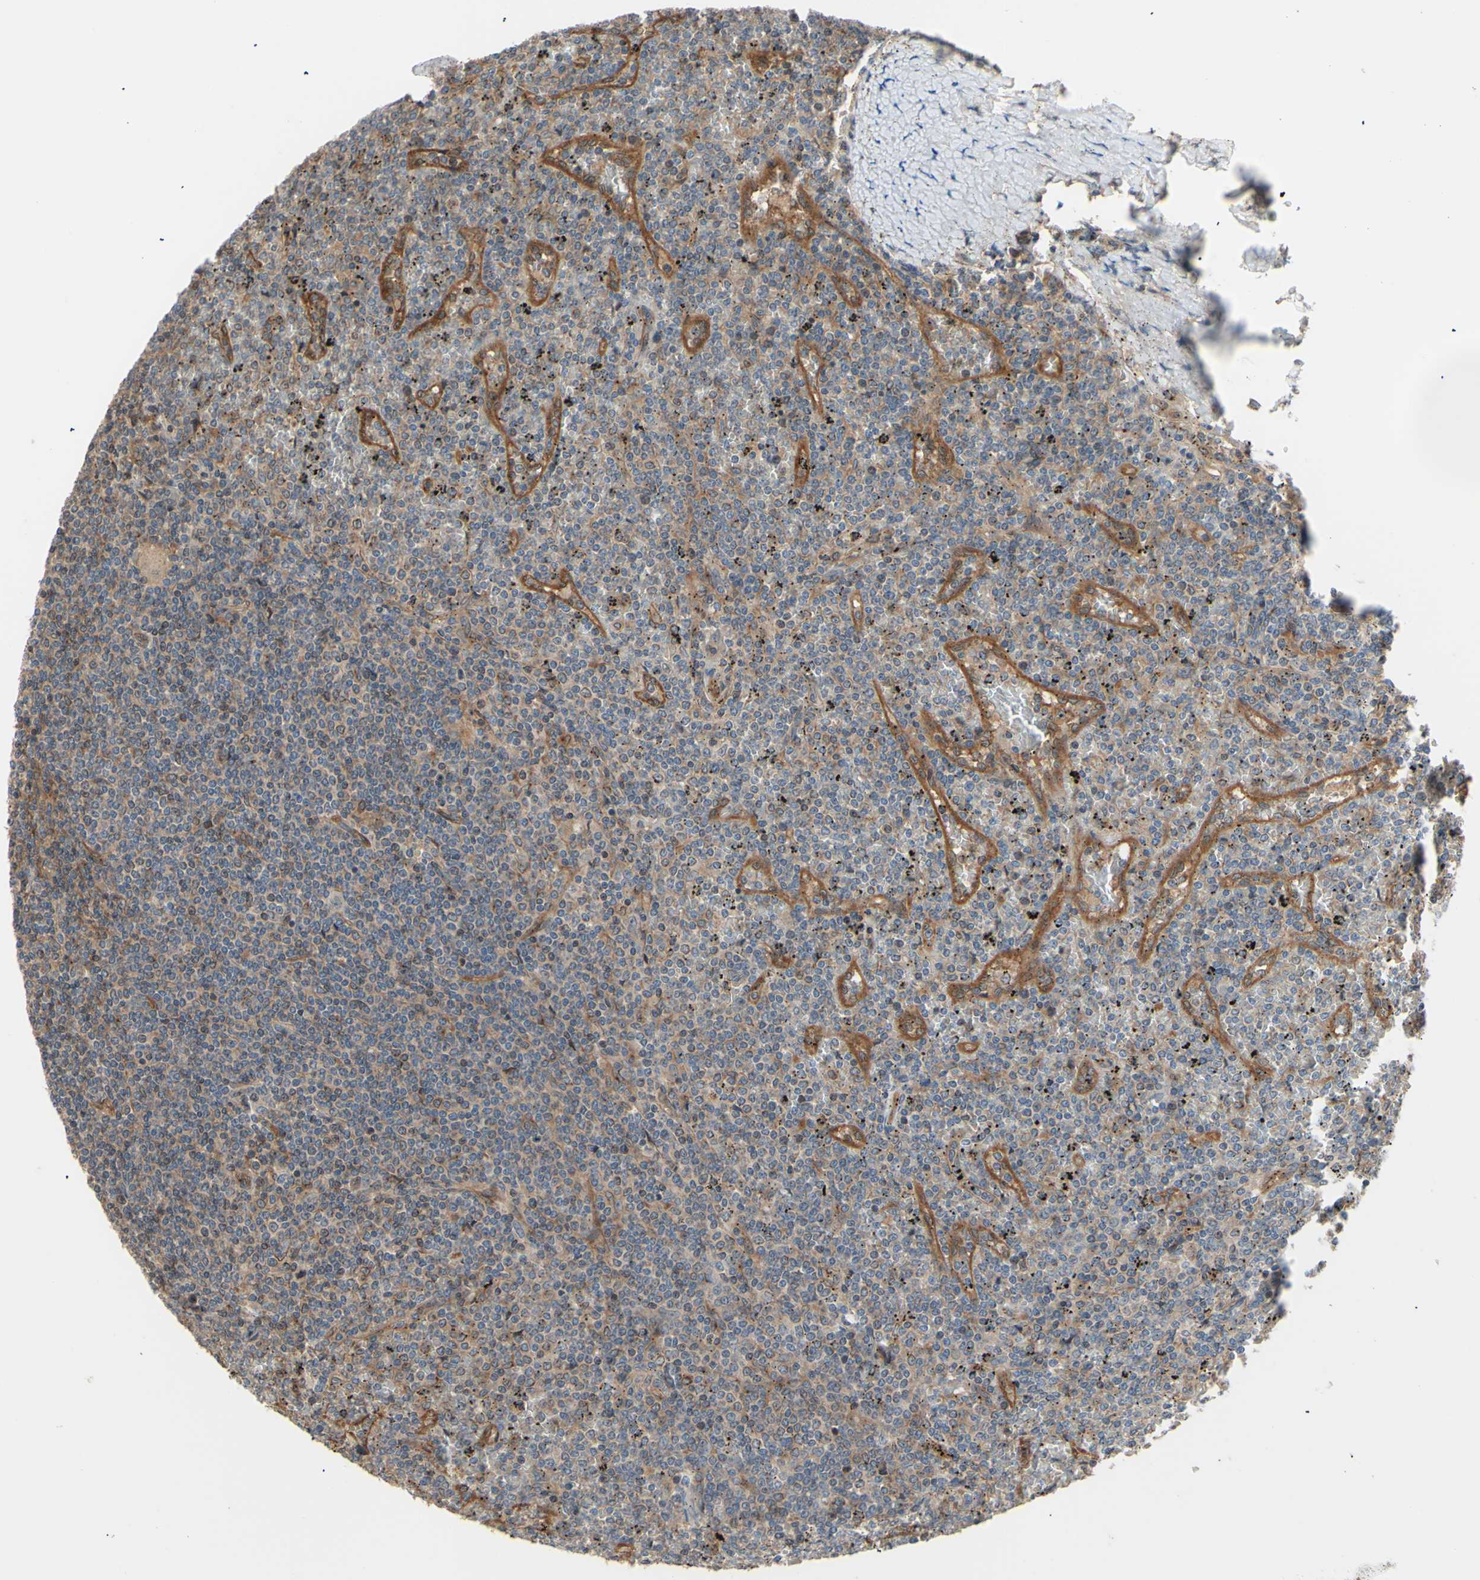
{"staining": {"intensity": "negative", "quantity": "none", "location": "none"}, "tissue": "lymphoma", "cell_type": "Tumor cells", "image_type": "cancer", "snomed": [{"axis": "morphology", "description": "Malignant lymphoma, non-Hodgkin's type, Low grade"}, {"axis": "topography", "description": "Spleen"}], "caption": "This is an immunohistochemistry histopathology image of human lymphoma. There is no expression in tumor cells.", "gene": "DYNLRB1", "patient": {"sex": "female", "age": 19}}